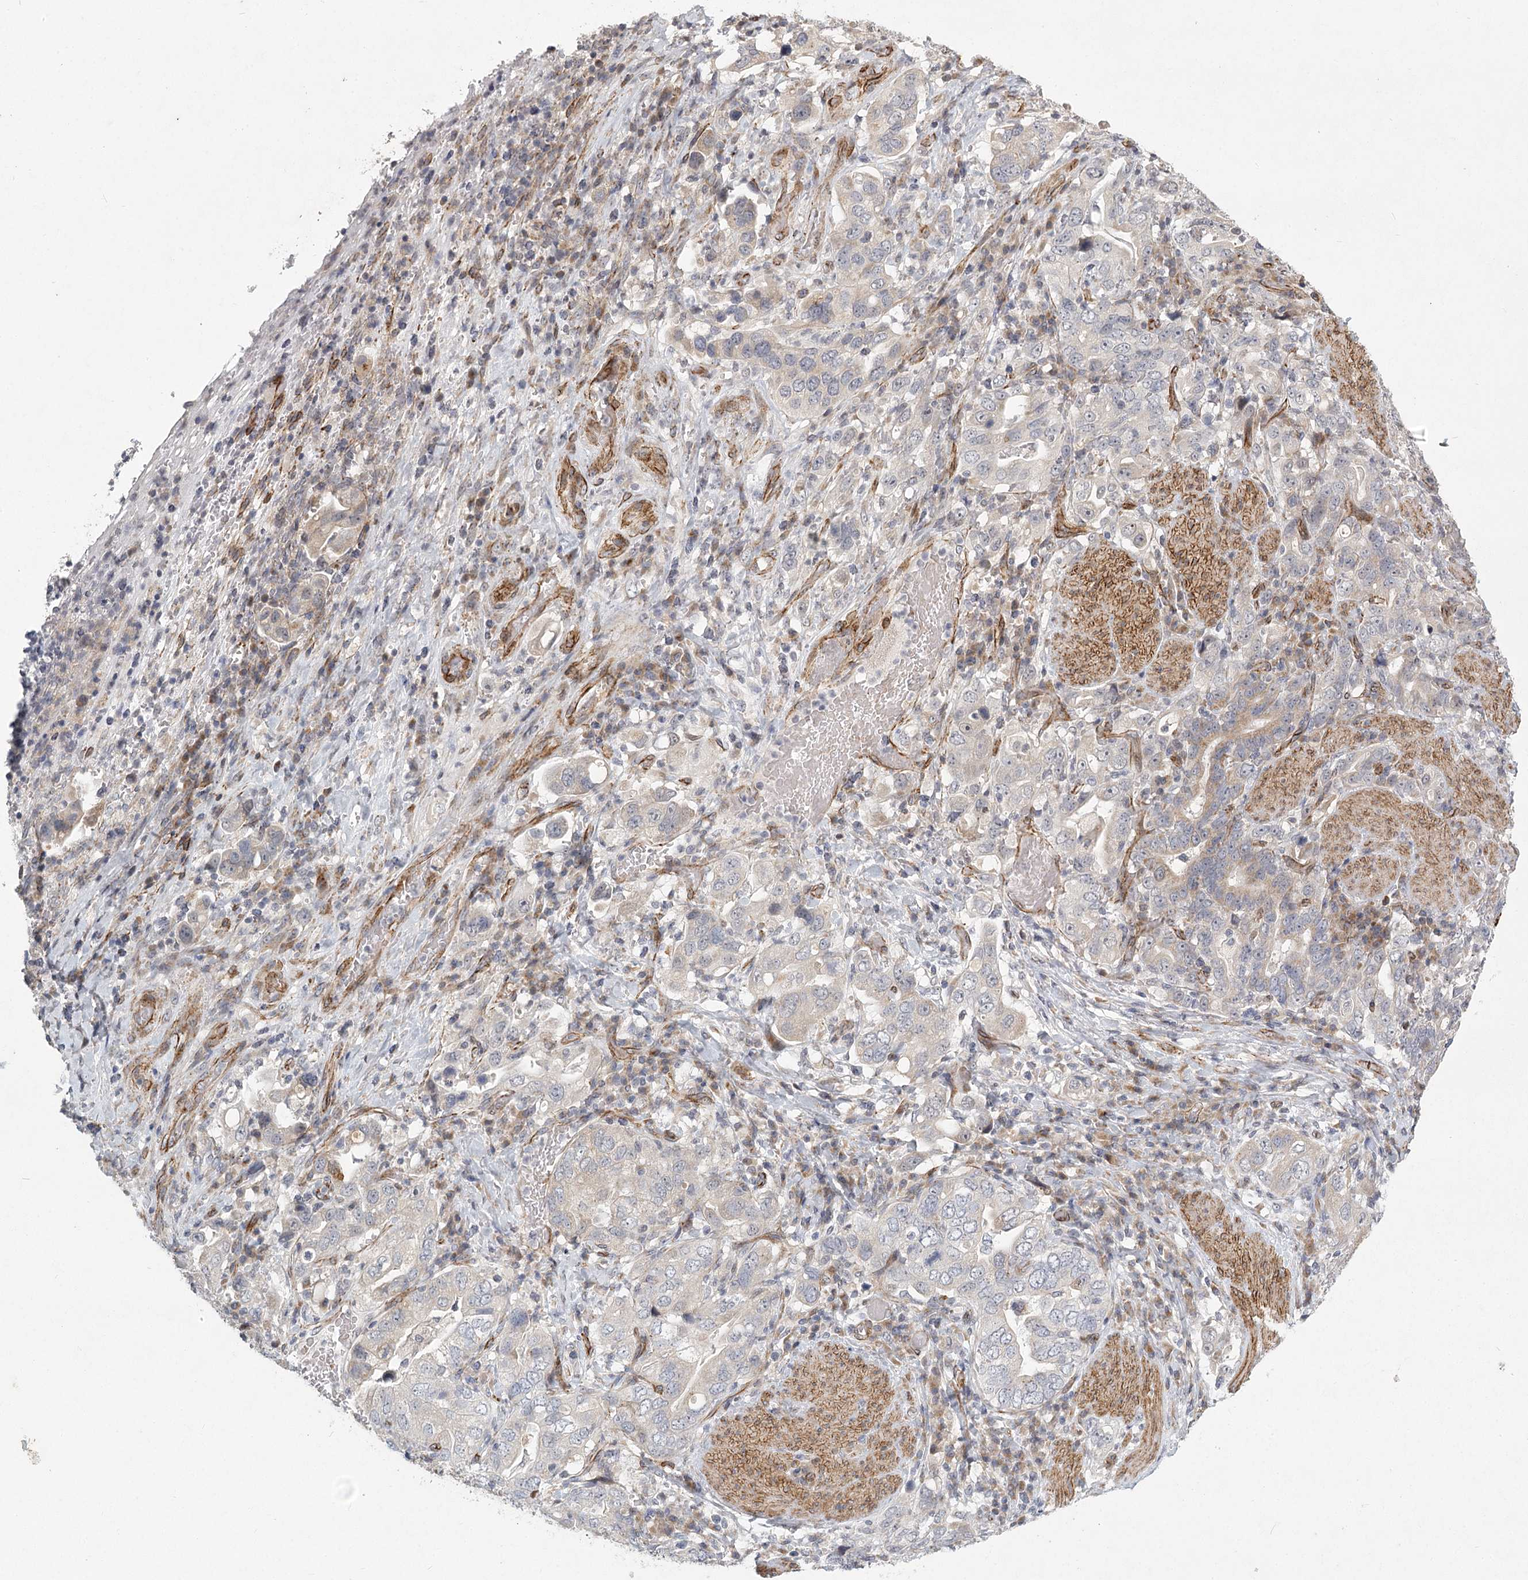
{"staining": {"intensity": "negative", "quantity": "none", "location": "none"}, "tissue": "stomach cancer", "cell_type": "Tumor cells", "image_type": "cancer", "snomed": [{"axis": "morphology", "description": "Adenocarcinoma, NOS"}, {"axis": "topography", "description": "Stomach, upper"}], "caption": "Tumor cells show no significant protein staining in adenocarcinoma (stomach).", "gene": "MEPE", "patient": {"sex": "male", "age": 62}}